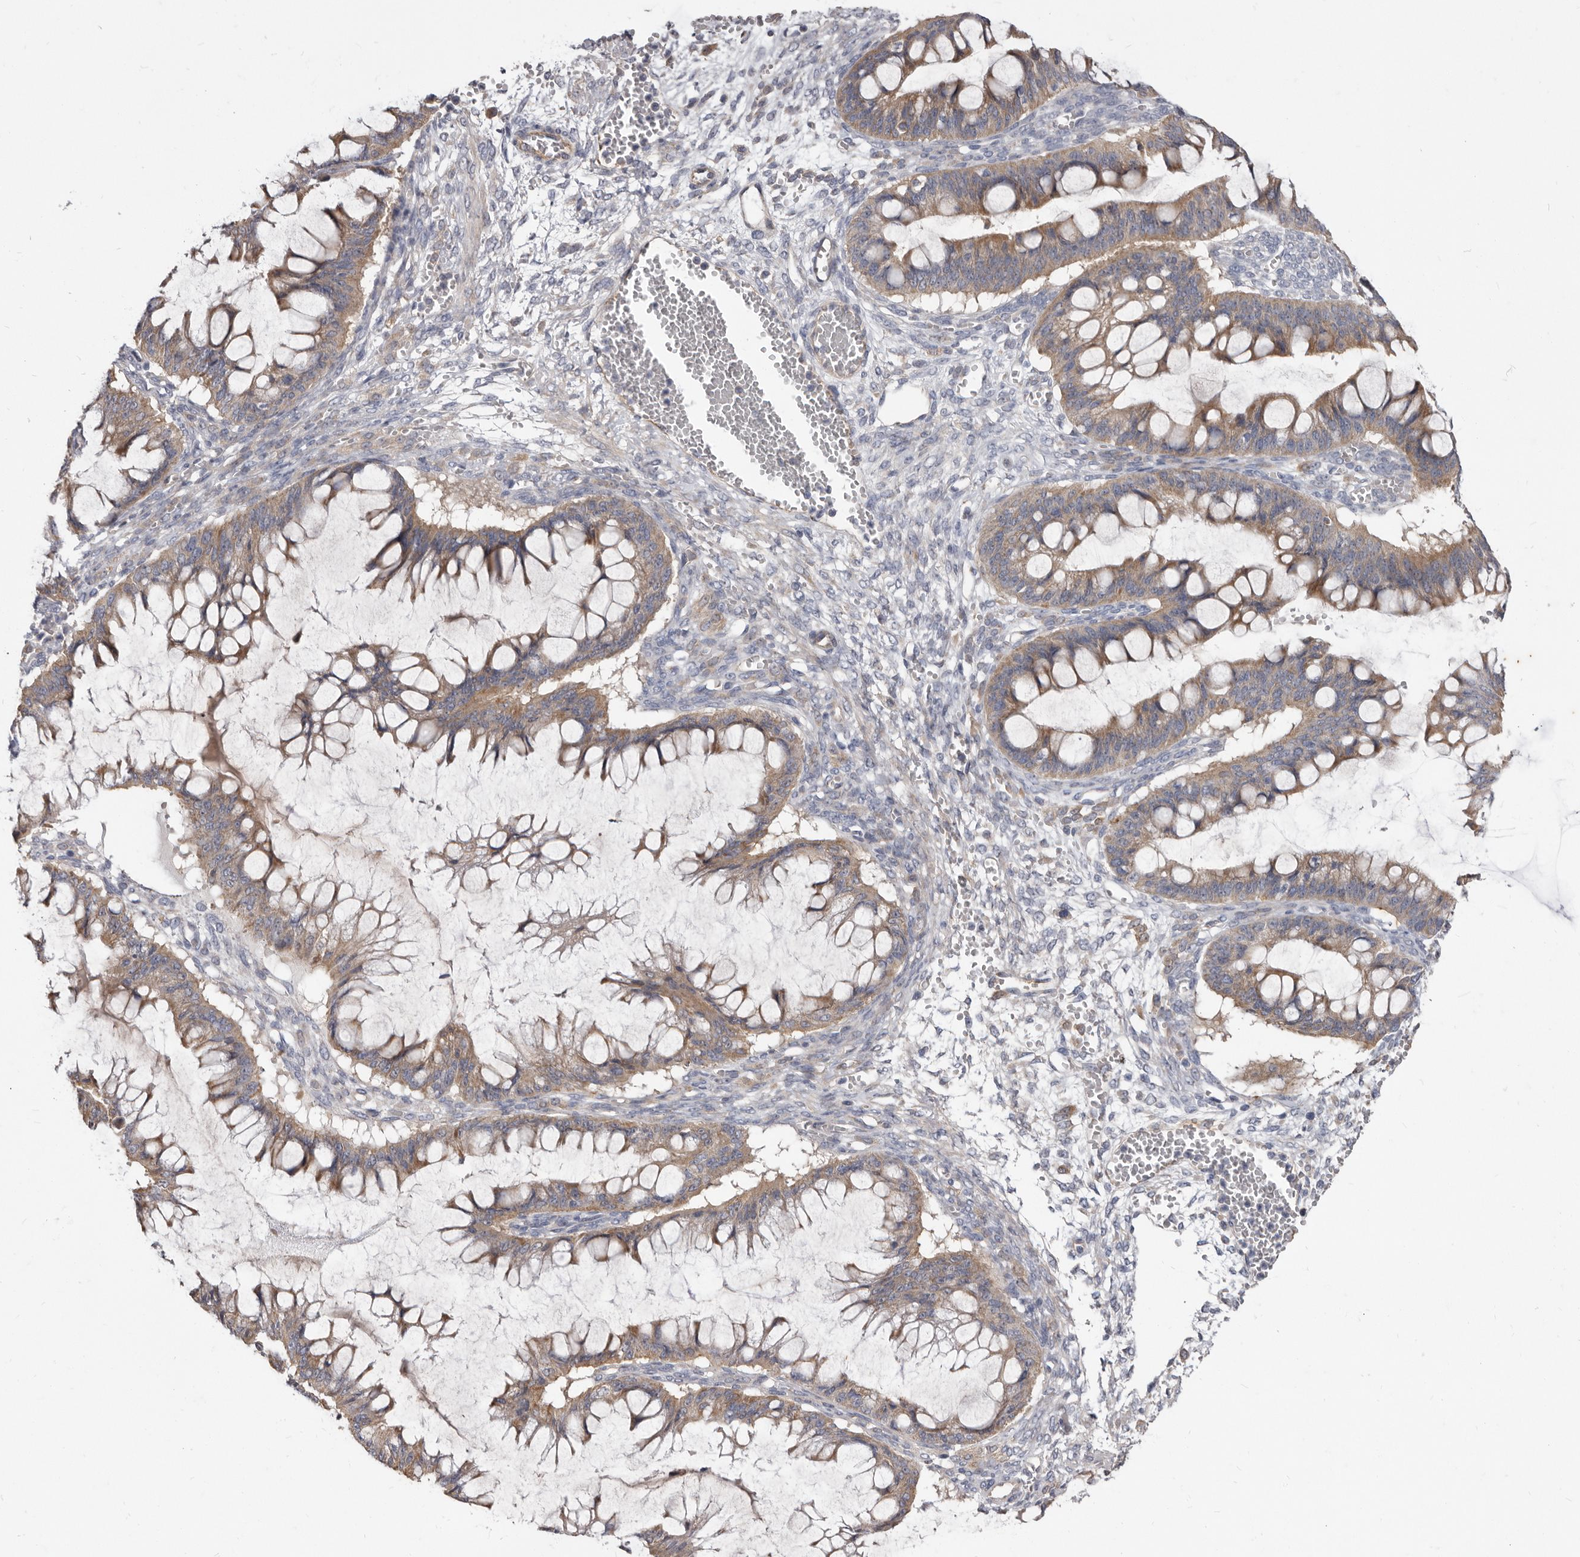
{"staining": {"intensity": "moderate", "quantity": ">75%", "location": "cytoplasmic/membranous"}, "tissue": "ovarian cancer", "cell_type": "Tumor cells", "image_type": "cancer", "snomed": [{"axis": "morphology", "description": "Cystadenocarcinoma, mucinous, NOS"}, {"axis": "topography", "description": "Ovary"}], "caption": "High-power microscopy captured an immunohistochemistry histopathology image of ovarian cancer (mucinous cystadenocarcinoma), revealing moderate cytoplasmic/membranous positivity in approximately >75% of tumor cells. (DAB = brown stain, brightfield microscopy at high magnification).", "gene": "FMO2", "patient": {"sex": "female", "age": 73}}